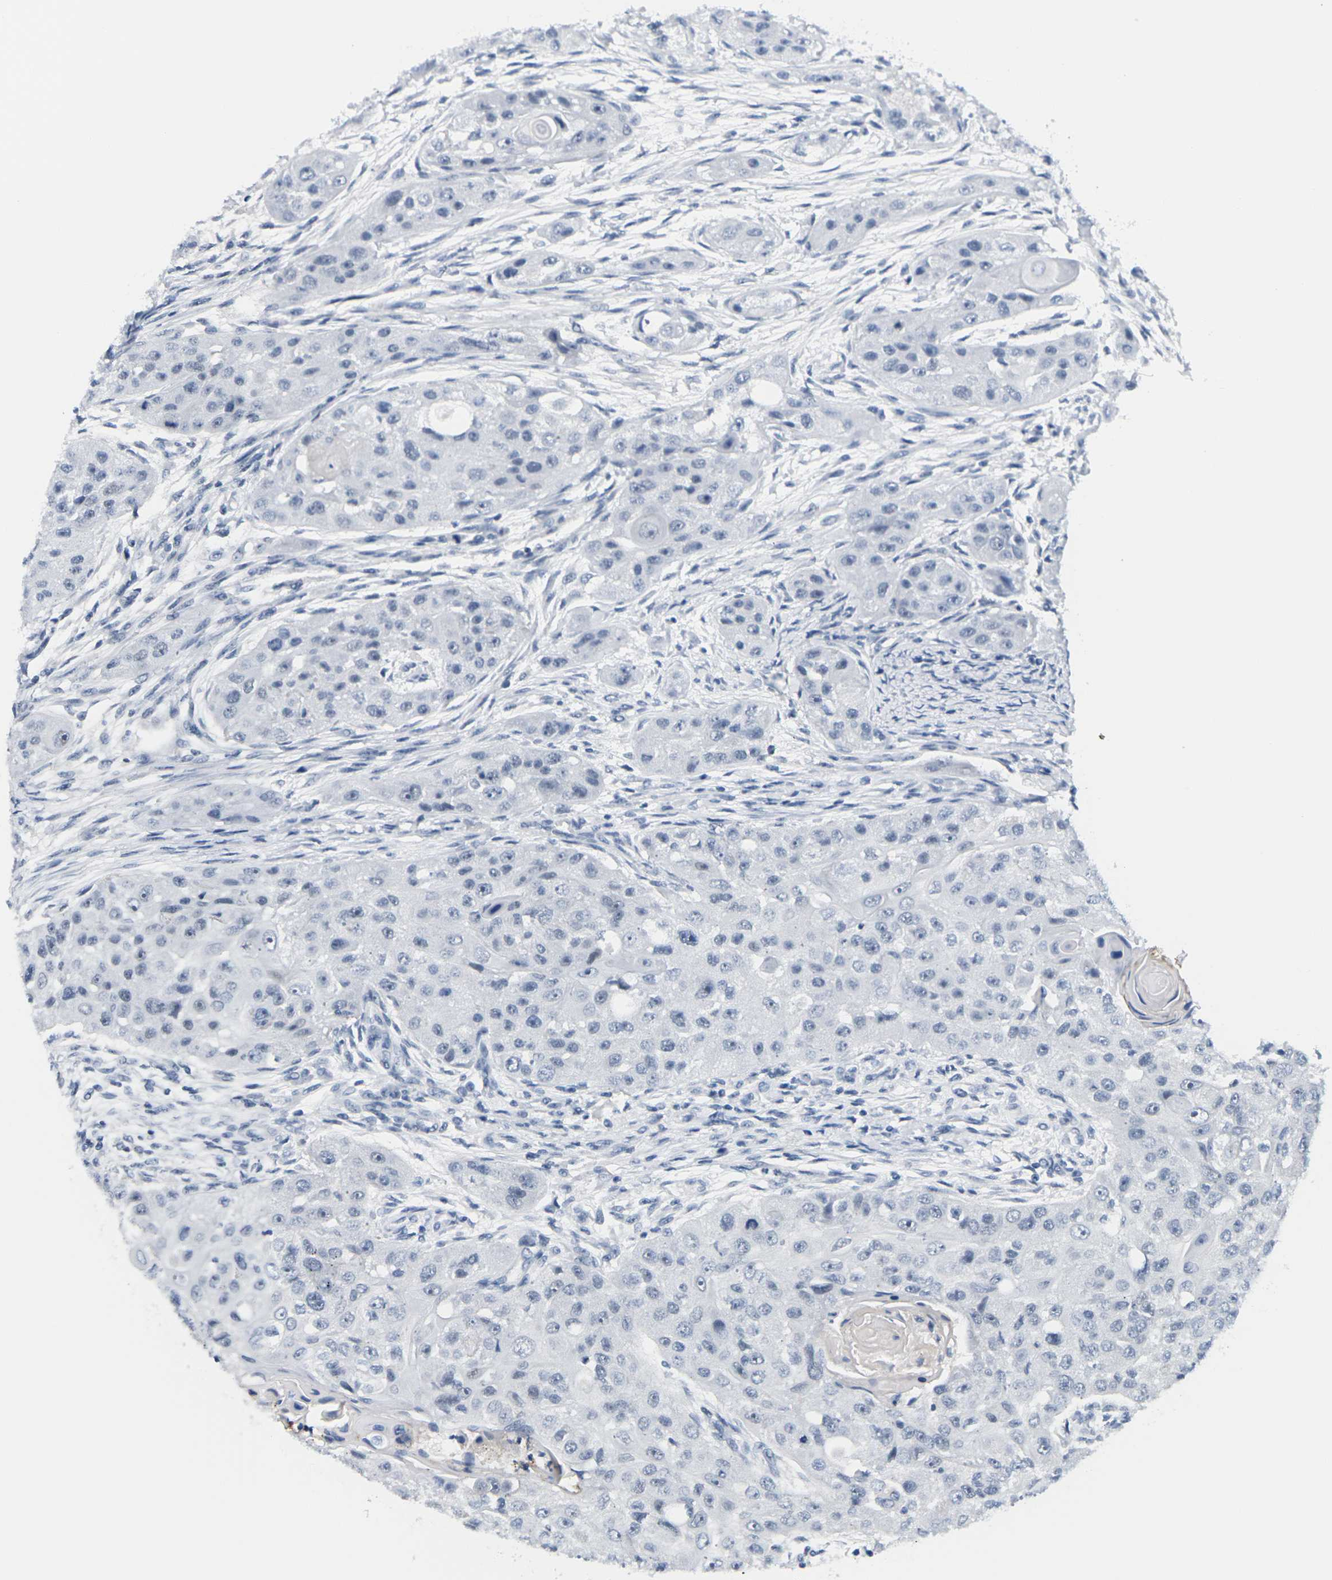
{"staining": {"intensity": "negative", "quantity": "none", "location": "none"}, "tissue": "head and neck cancer", "cell_type": "Tumor cells", "image_type": "cancer", "snomed": [{"axis": "morphology", "description": "Normal tissue, NOS"}, {"axis": "morphology", "description": "Squamous cell carcinoma, NOS"}, {"axis": "topography", "description": "Skeletal muscle"}, {"axis": "topography", "description": "Head-Neck"}], "caption": "An immunohistochemistry (IHC) image of head and neck cancer is shown. There is no staining in tumor cells of head and neck cancer. The staining is performed using DAB (3,3'-diaminobenzidine) brown chromogen with nuclei counter-stained in using hematoxylin.", "gene": "PKP2", "patient": {"sex": "male", "age": 51}}